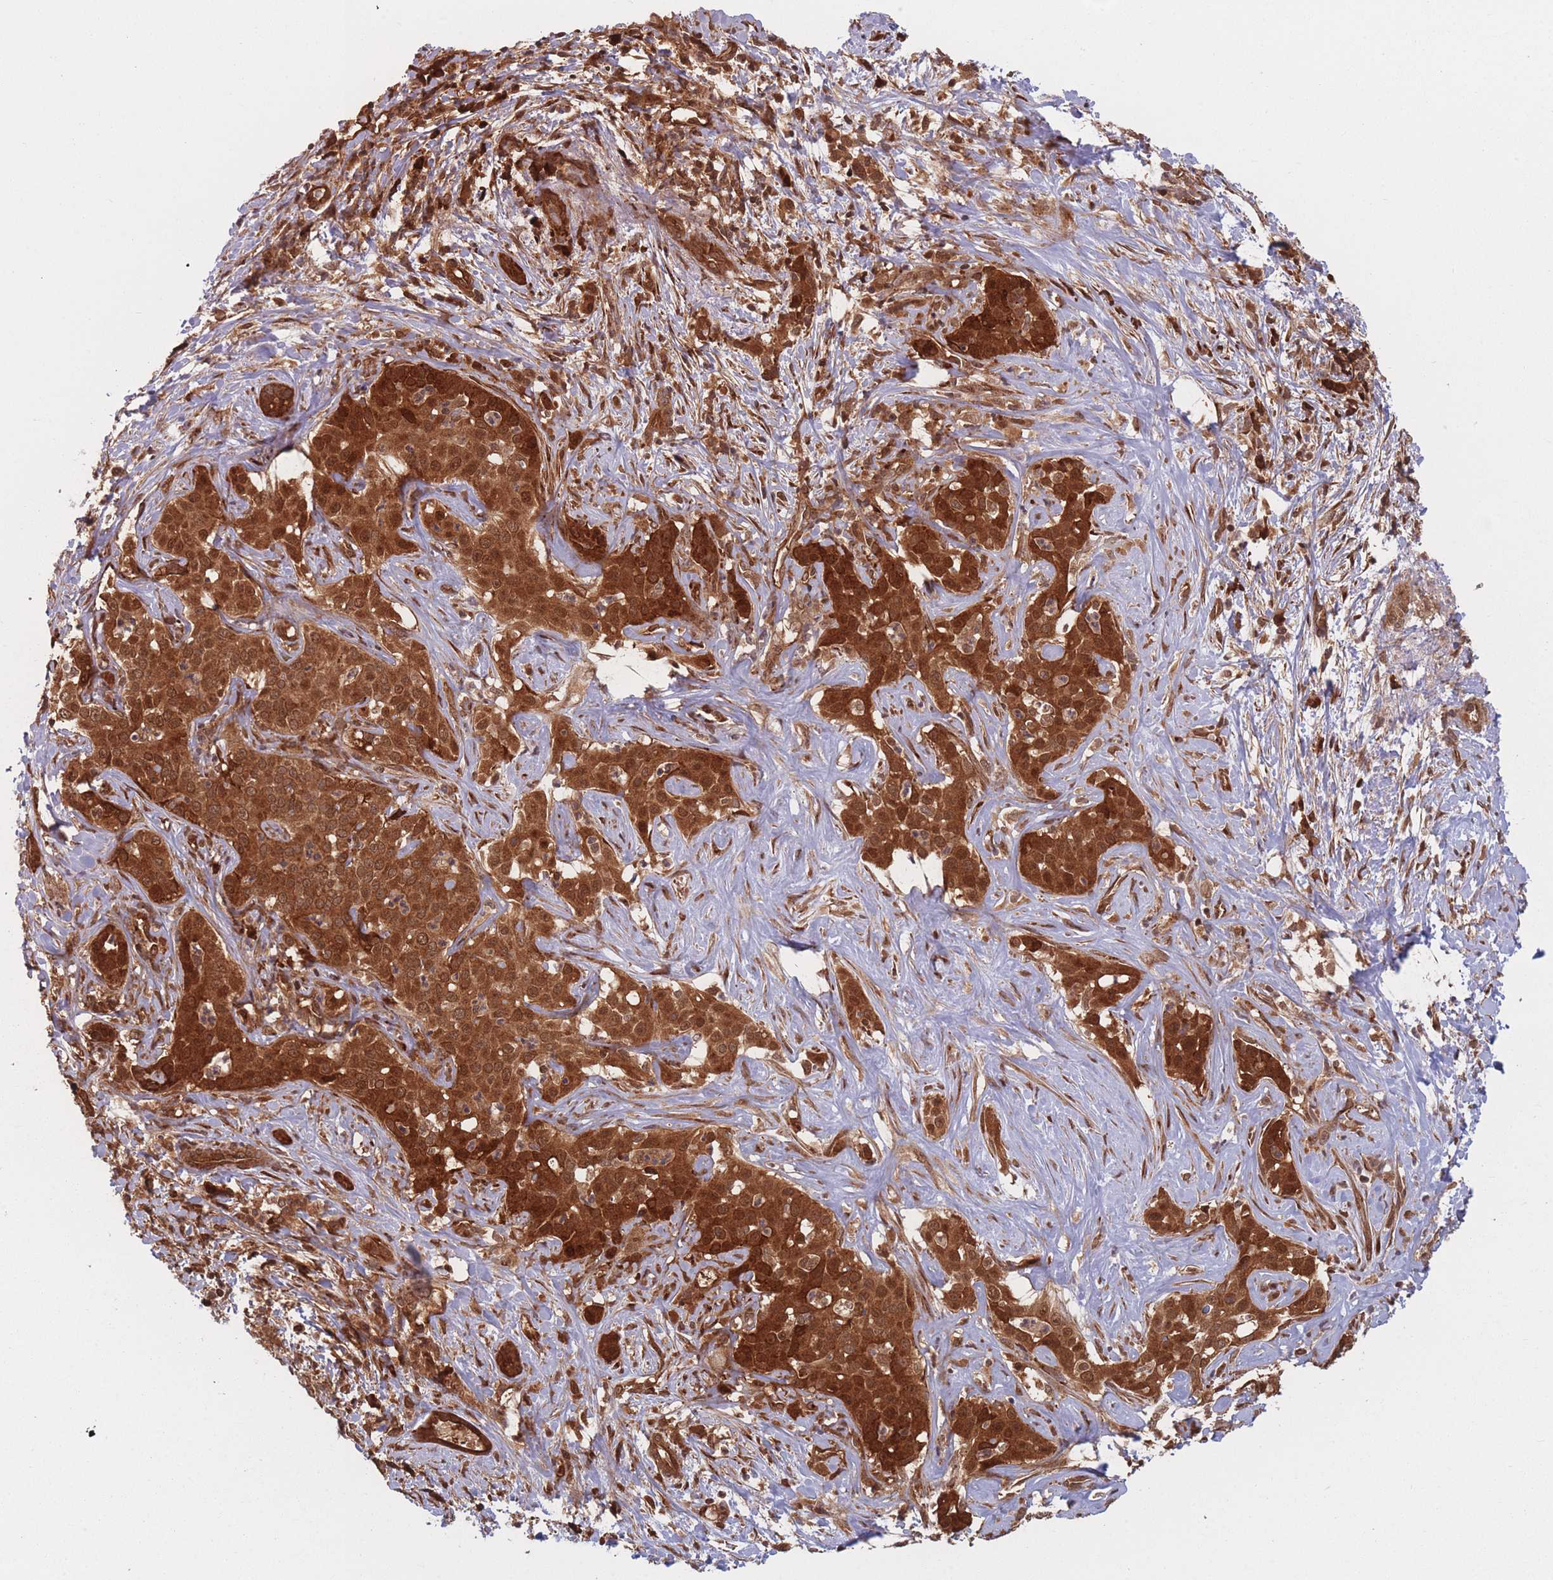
{"staining": {"intensity": "strong", "quantity": ">75%", "location": "cytoplasmic/membranous,nuclear"}, "tissue": "liver cancer", "cell_type": "Tumor cells", "image_type": "cancer", "snomed": [{"axis": "morphology", "description": "Cholangiocarcinoma"}, {"axis": "topography", "description": "Liver"}], "caption": "Protein expression analysis of cholangiocarcinoma (liver) shows strong cytoplasmic/membranous and nuclear positivity in about >75% of tumor cells. (brown staining indicates protein expression, while blue staining denotes nuclei).", "gene": "PODXL2", "patient": {"sex": "male", "age": 67}}